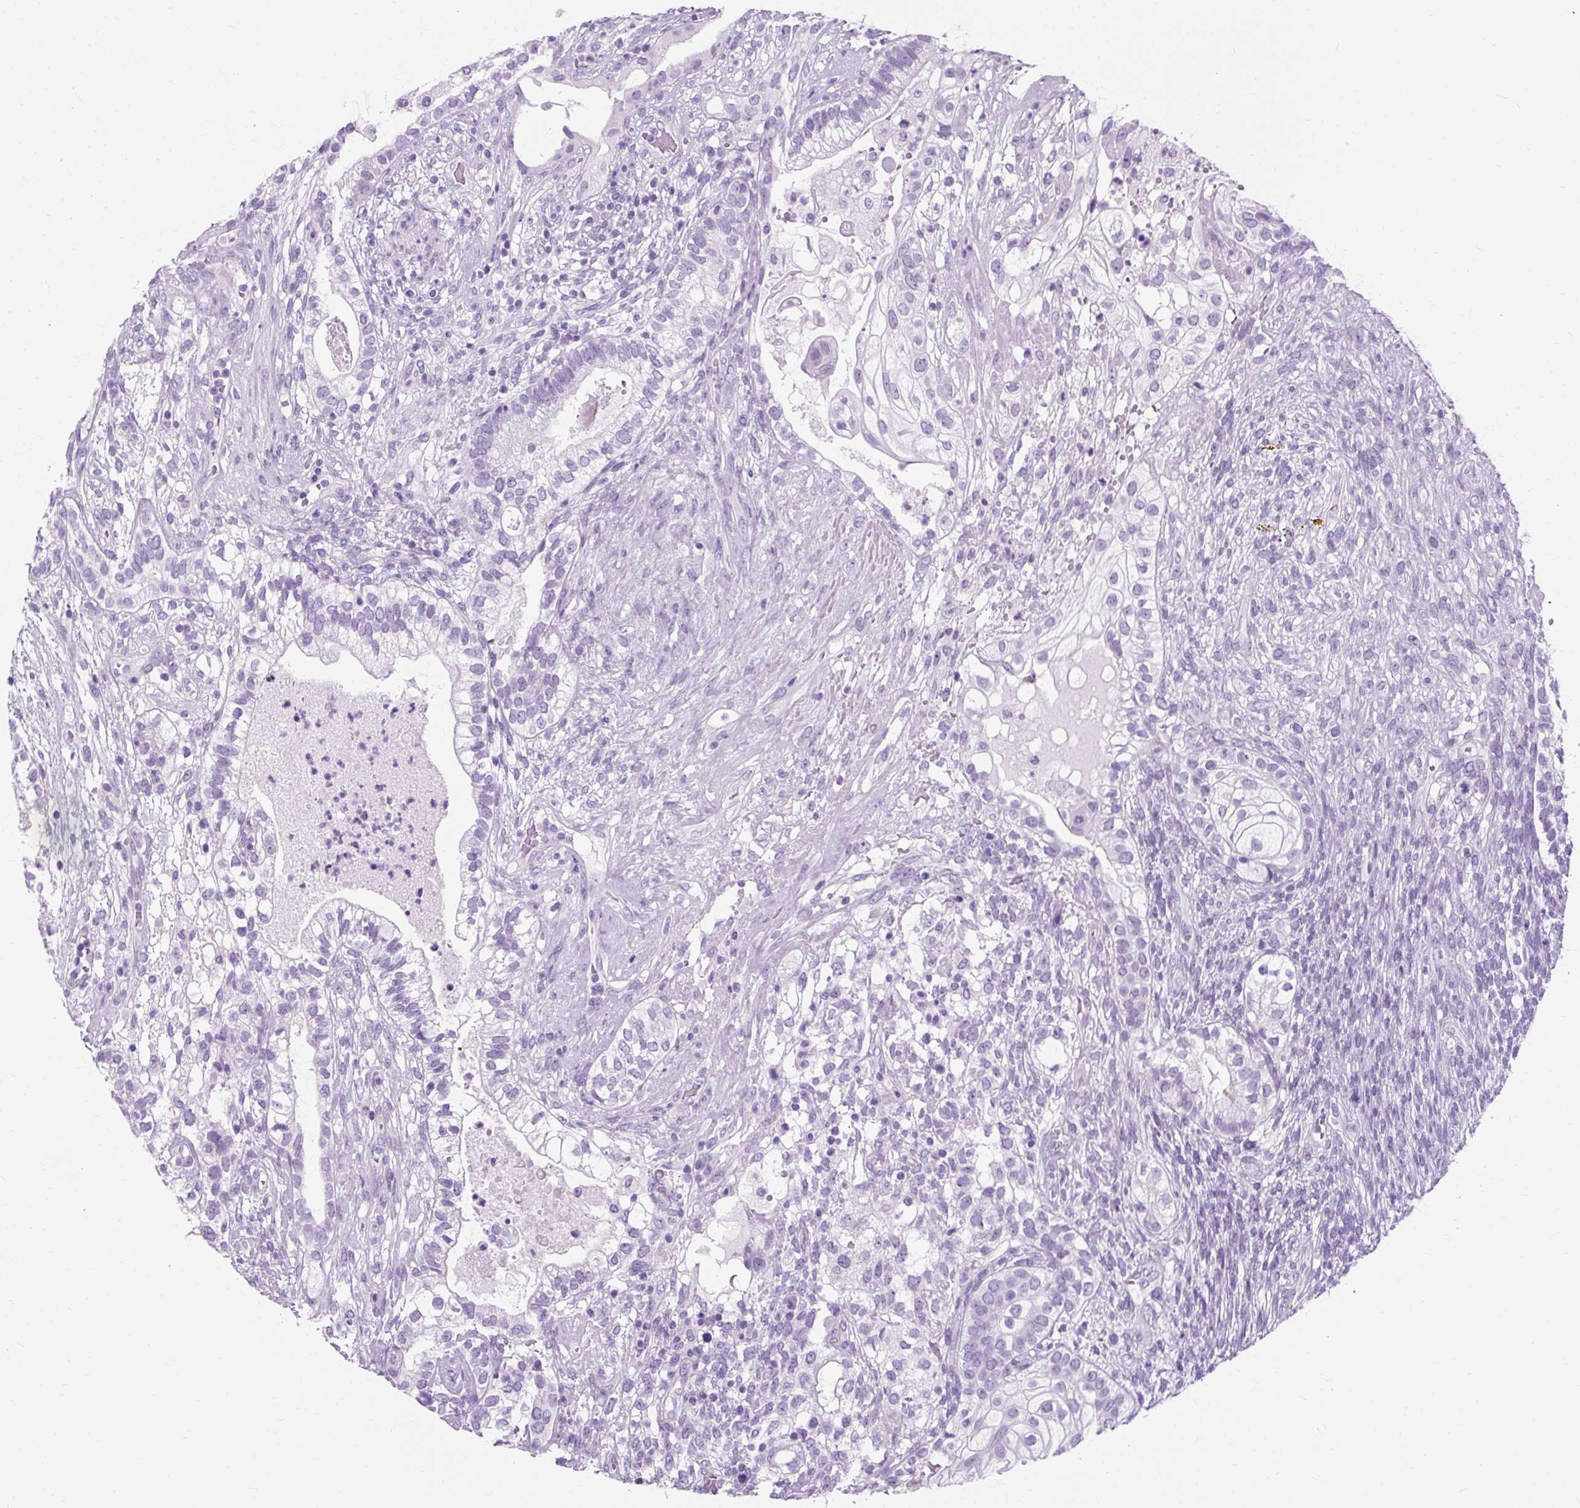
{"staining": {"intensity": "negative", "quantity": "none", "location": "none"}, "tissue": "testis cancer", "cell_type": "Tumor cells", "image_type": "cancer", "snomed": [{"axis": "morphology", "description": "Seminoma, NOS"}, {"axis": "morphology", "description": "Carcinoma, Embryonal, NOS"}, {"axis": "topography", "description": "Testis"}], "caption": "This is a photomicrograph of immunohistochemistry staining of testis cancer, which shows no expression in tumor cells.", "gene": "TMEM89", "patient": {"sex": "male", "age": 41}}